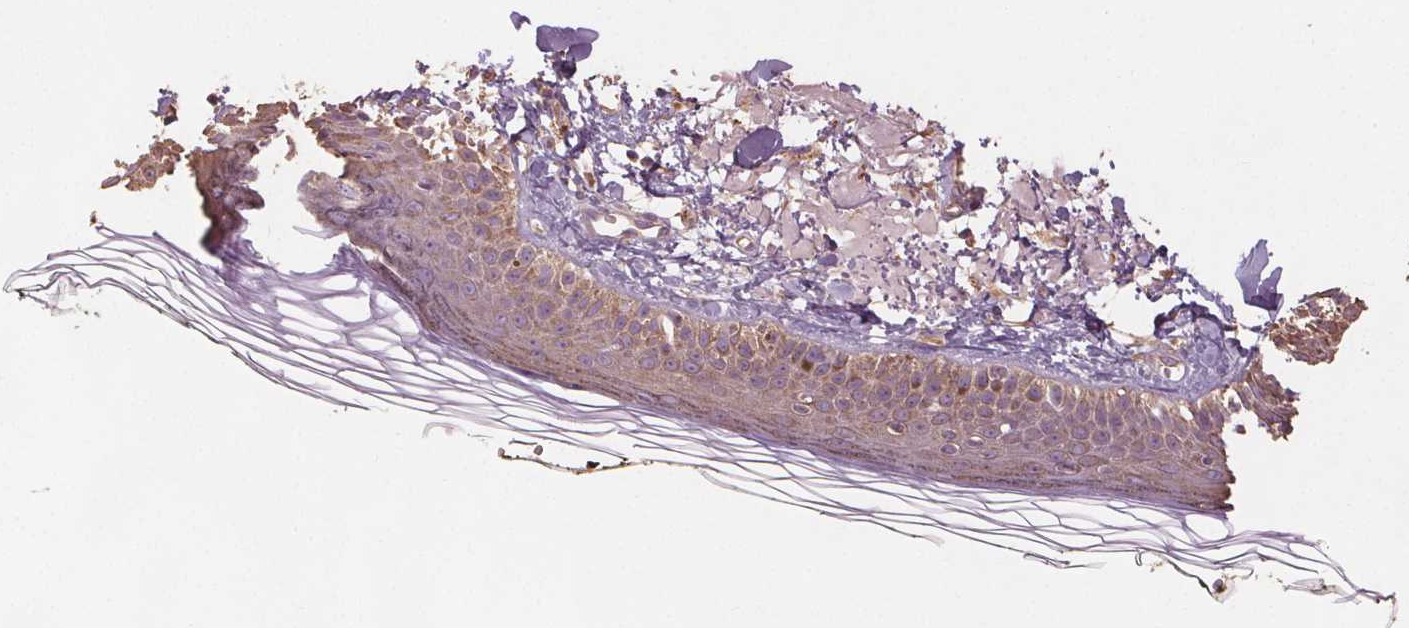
{"staining": {"intensity": "weak", "quantity": "25%-75%", "location": "cytoplasmic/membranous"}, "tissue": "skin", "cell_type": "Fibroblasts", "image_type": "normal", "snomed": [{"axis": "morphology", "description": "Normal tissue, NOS"}, {"axis": "topography", "description": "Skin"}], "caption": "Immunohistochemical staining of normal skin displays low levels of weak cytoplasmic/membranous staining in about 25%-75% of fibroblasts.", "gene": "TMEM80", "patient": {"sex": "male", "age": 76}}